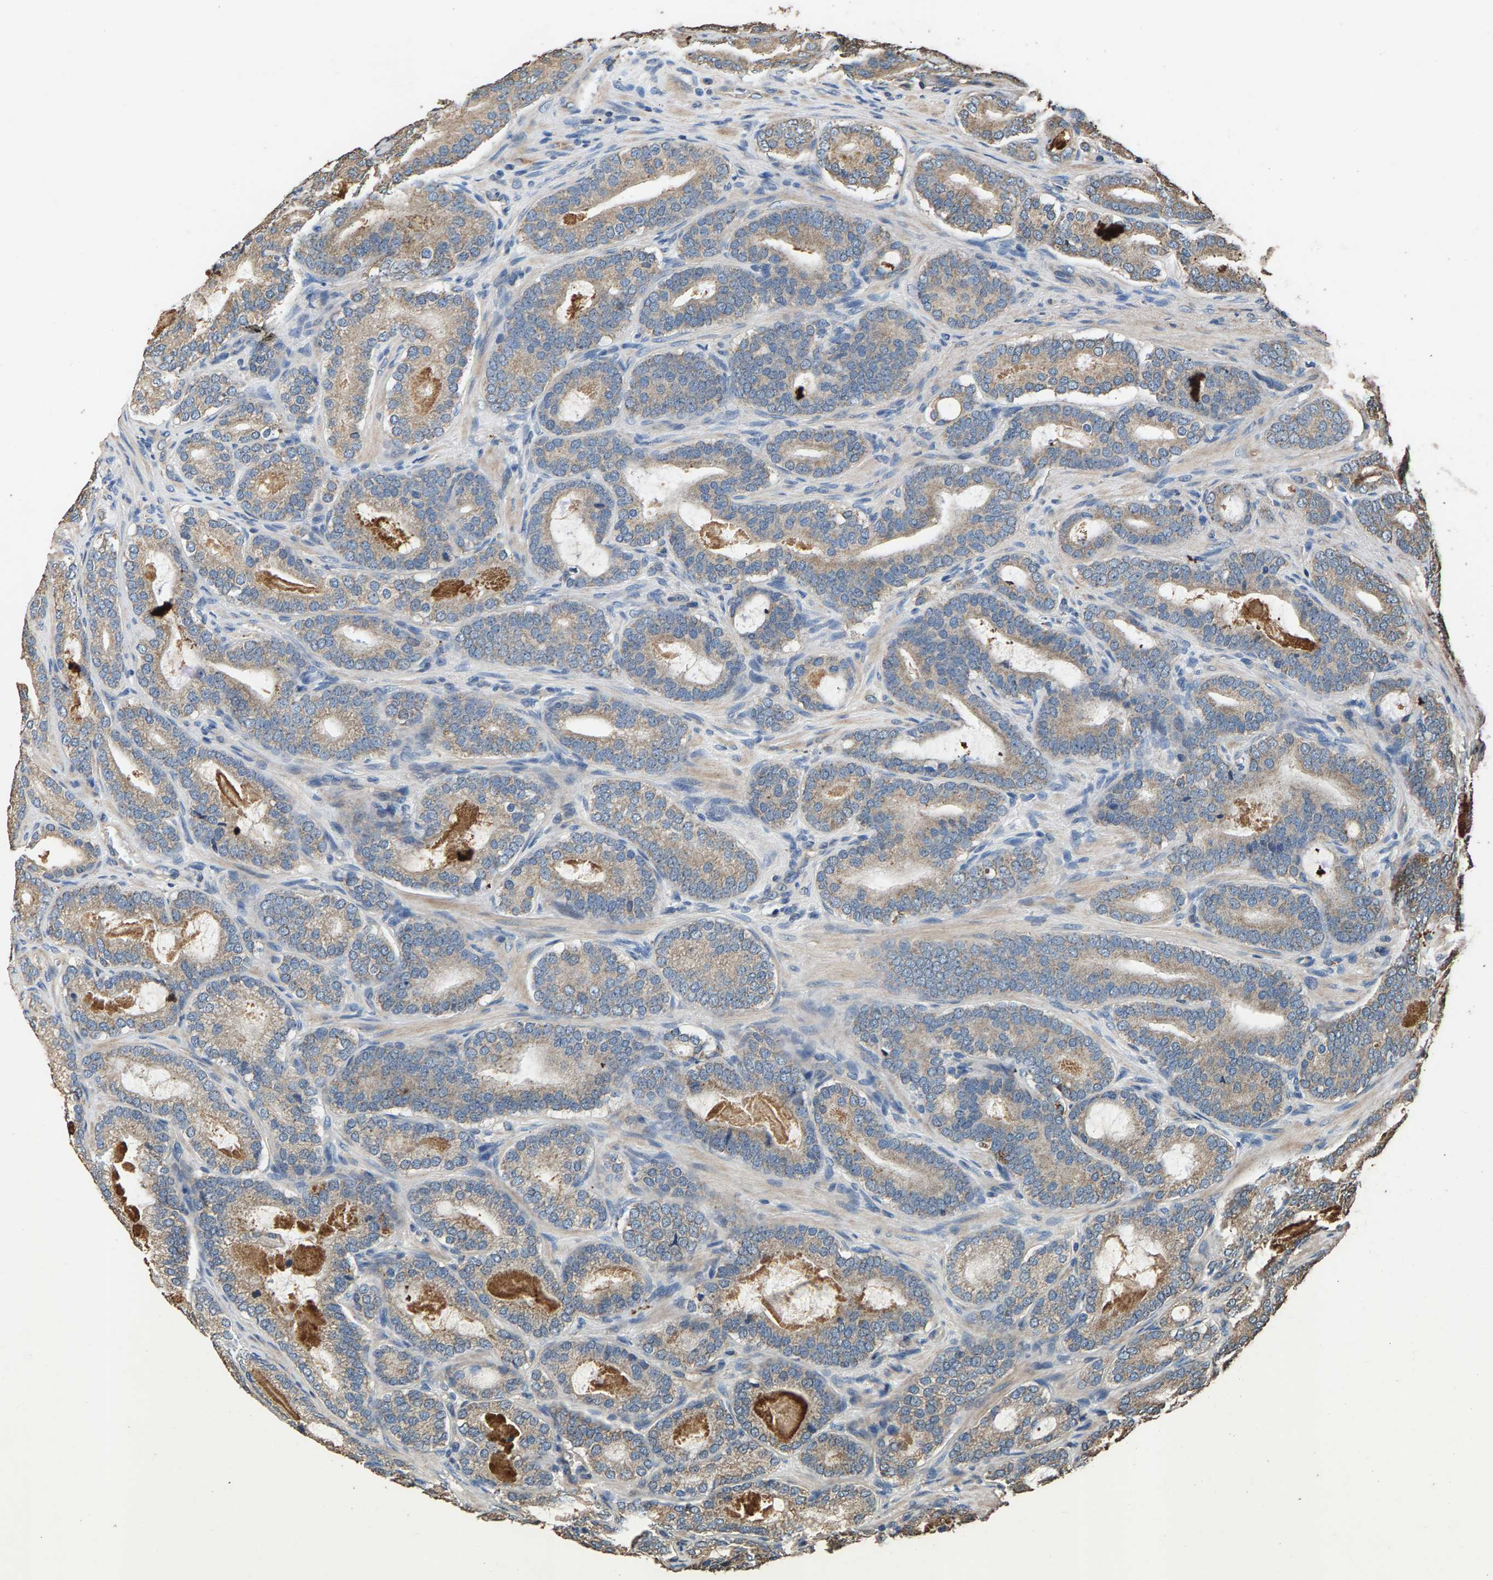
{"staining": {"intensity": "weak", "quantity": ">75%", "location": "cytoplasmic/membranous"}, "tissue": "prostate cancer", "cell_type": "Tumor cells", "image_type": "cancer", "snomed": [{"axis": "morphology", "description": "Adenocarcinoma, High grade"}, {"axis": "topography", "description": "Prostate"}], "caption": "Human prostate high-grade adenocarcinoma stained with a protein marker displays weak staining in tumor cells.", "gene": "MRPL27", "patient": {"sex": "male", "age": 60}}